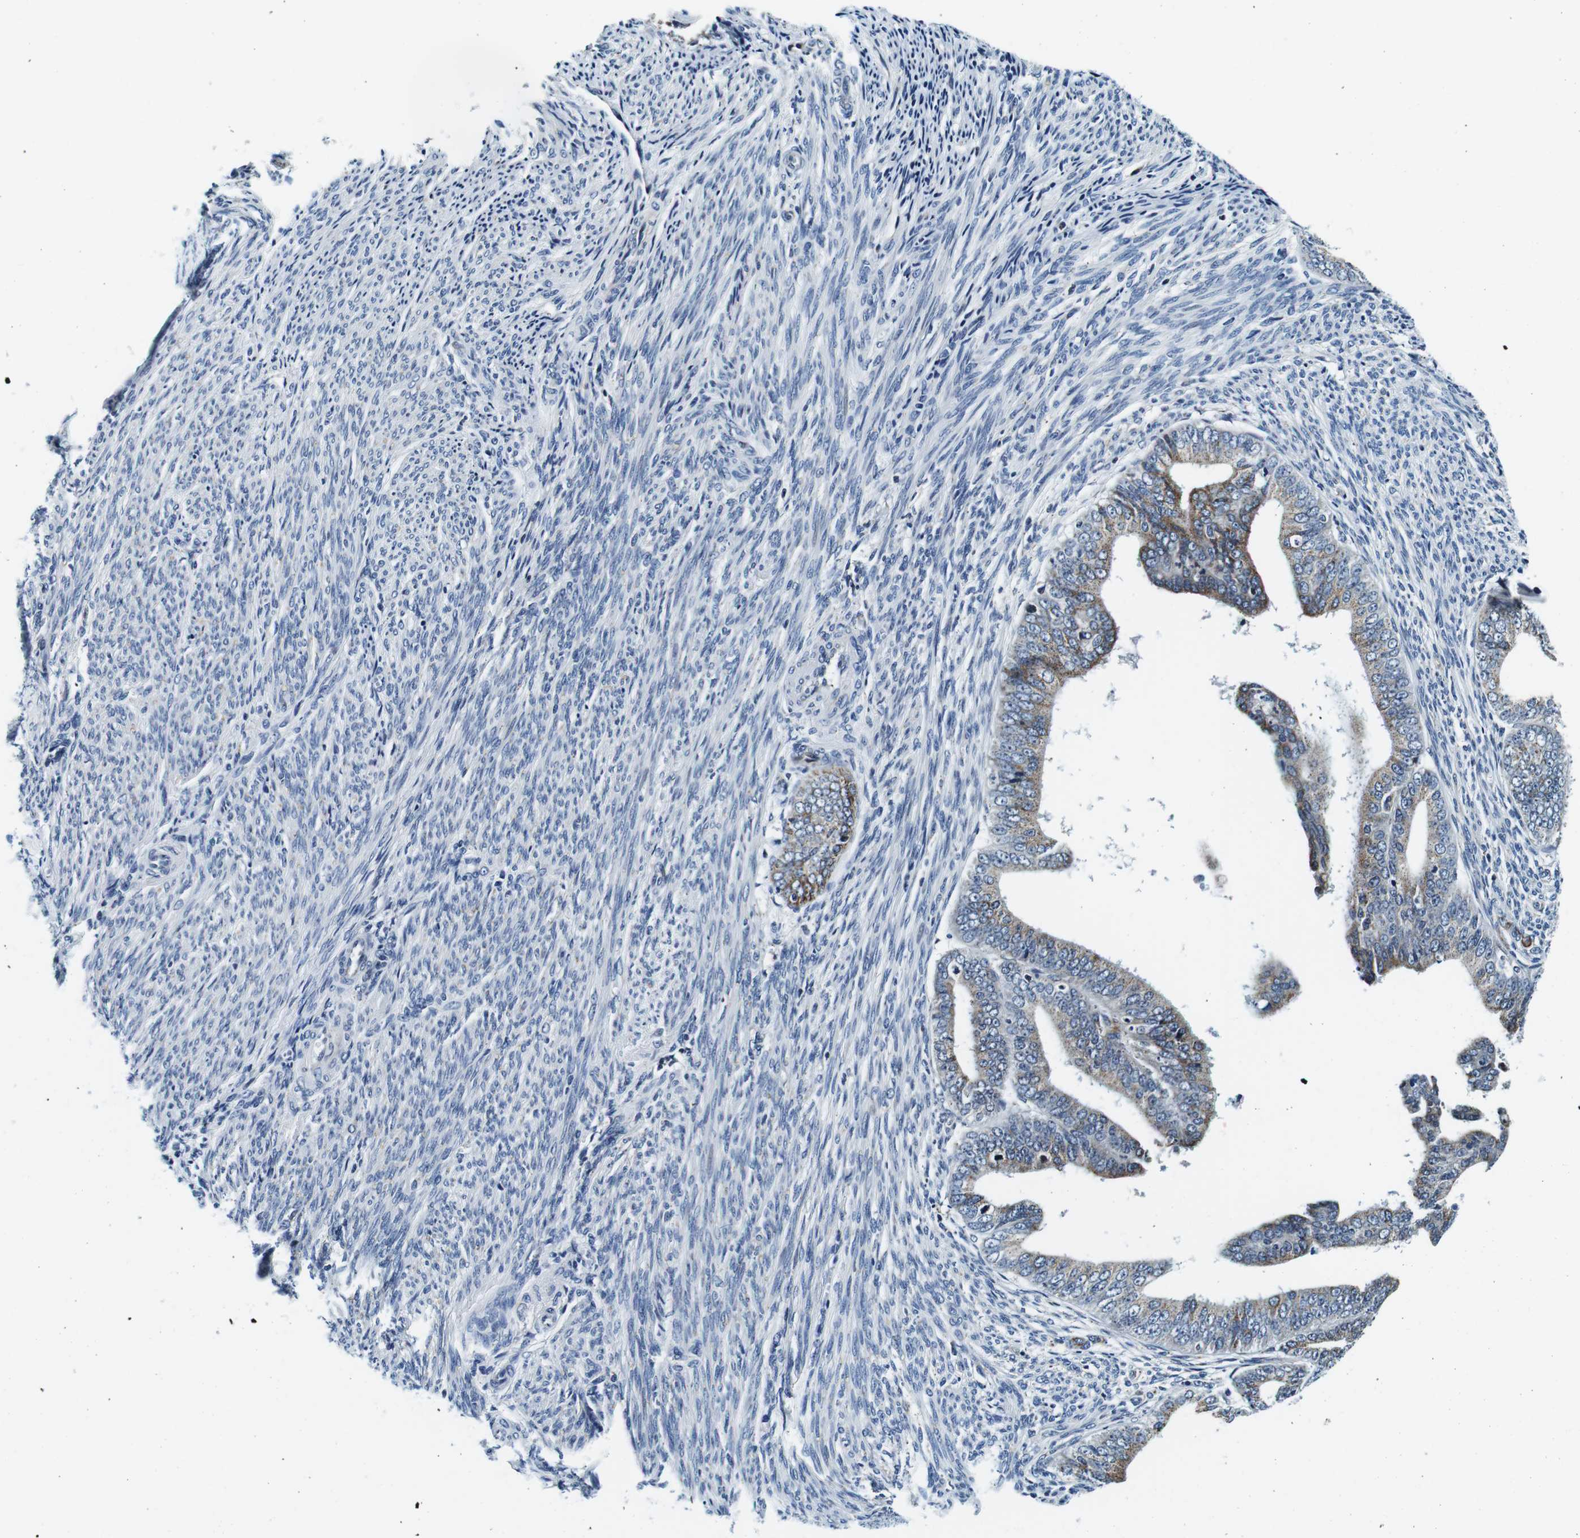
{"staining": {"intensity": "moderate", "quantity": ">75%", "location": "cytoplasmic/membranous"}, "tissue": "endometrial cancer", "cell_type": "Tumor cells", "image_type": "cancer", "snomed": [{"axis": "morphology", "description": "Adenocarcinoma, NOS"}, {"axis": "topography", "description": "Endometrium"}], "caption": "Protein expression analysis of endometrial cancer exhibits moderate cytoplasmic/membranous expression in about >75% of tumor cells. Nuclei are stained in blue.", "gene": "FAR2", "patient": {"sex": "female", "age": 63}}